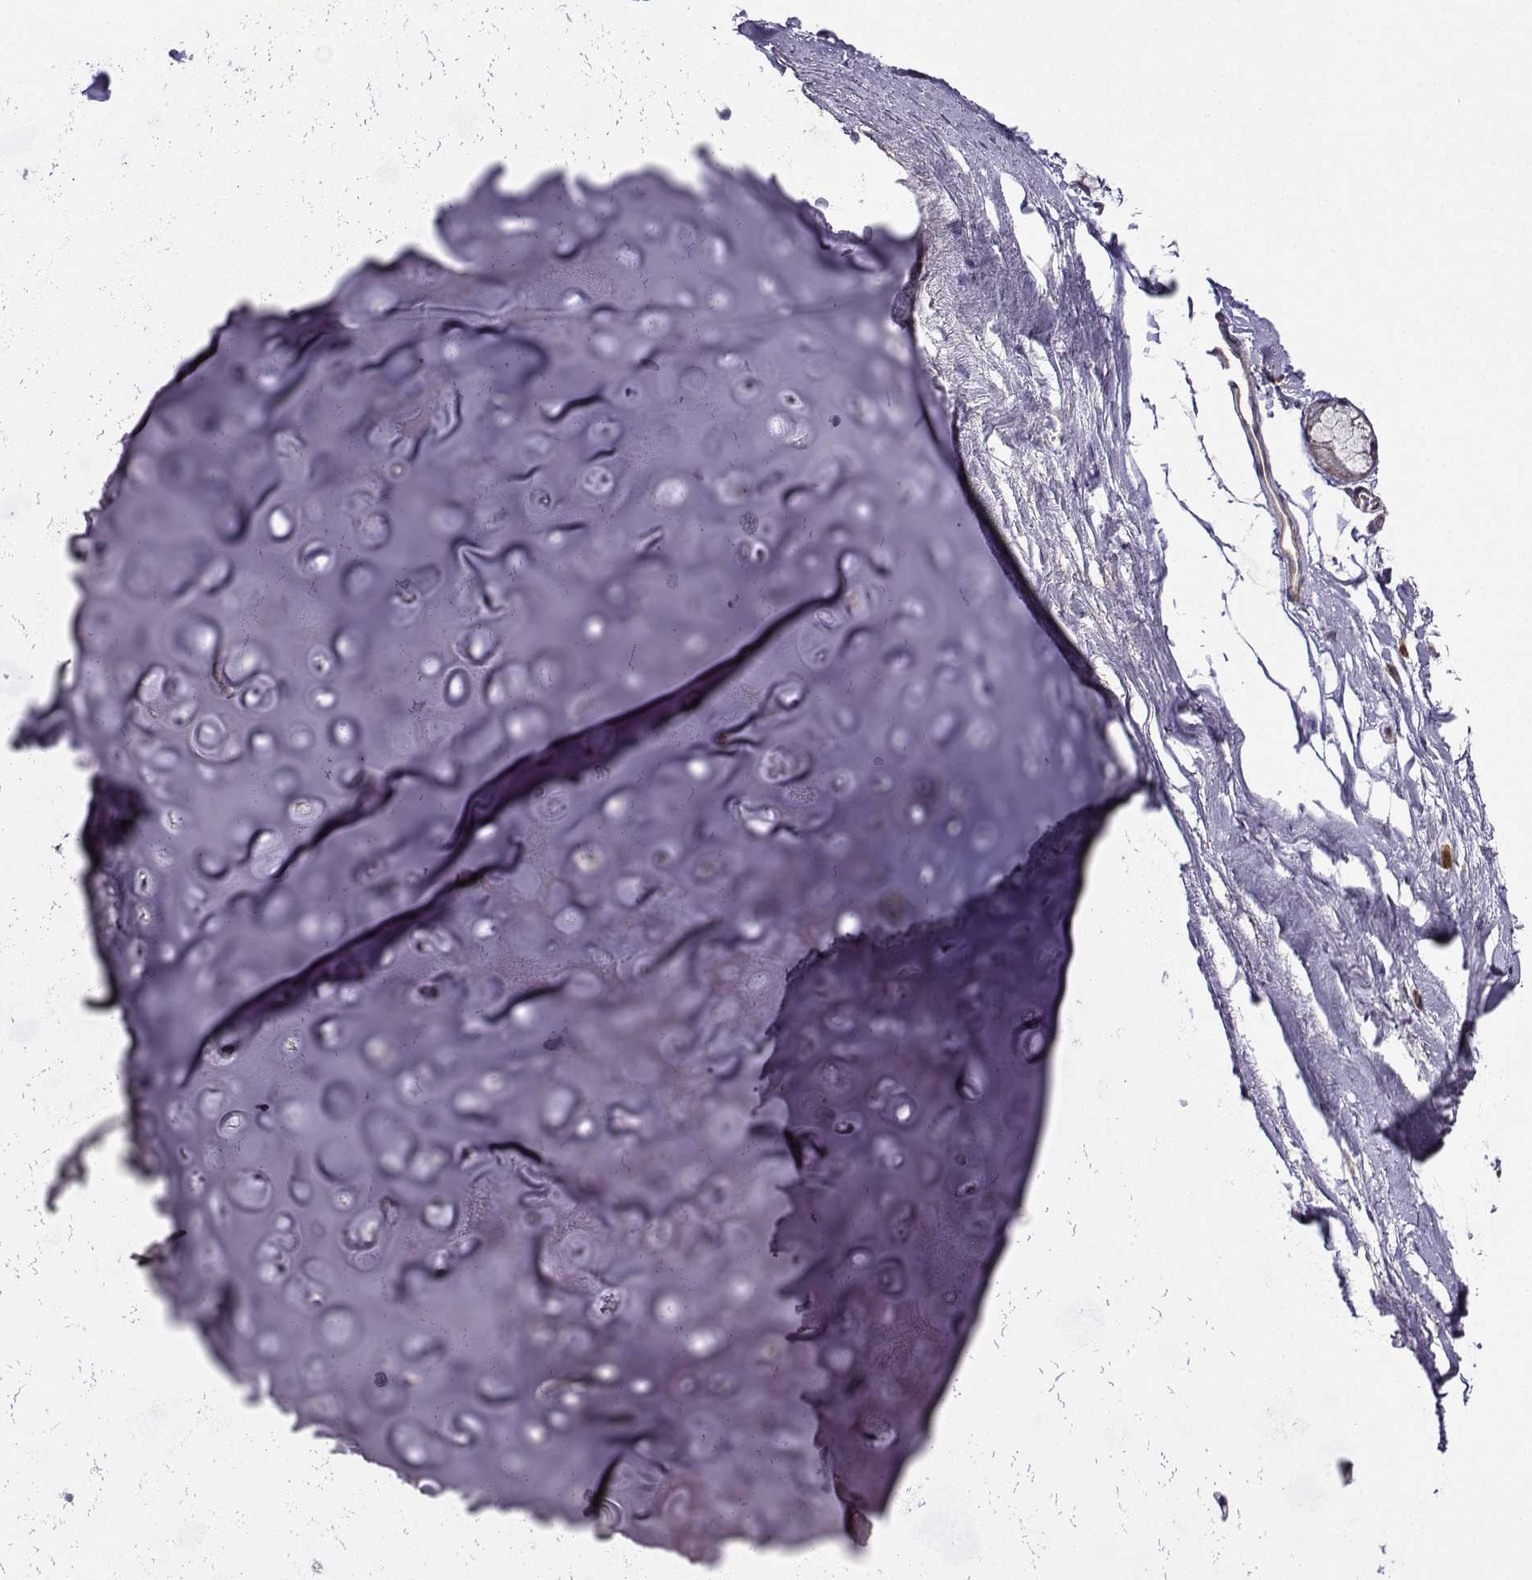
{"staining": {"intensity": "negative", "quantity": "none", "location": "none"}, "tissue": "soft tissue", "cell_type": "Chondrocytes", "image_type": "normal", "snomed": [{"axis": "morphology", "description": "Normal tissue, NOS"}, {"axis": "topography", "description": "Cartilage tissue"}, {"axis": "topography", "description": "Bronchus"}], "caption": "The immunohistochemistry (IHC) histopathology image has no significant positivity in chondrocytes of soft tissue.", "gene": "ITGB8", "patient": {"sex": "female", "age": 79}}